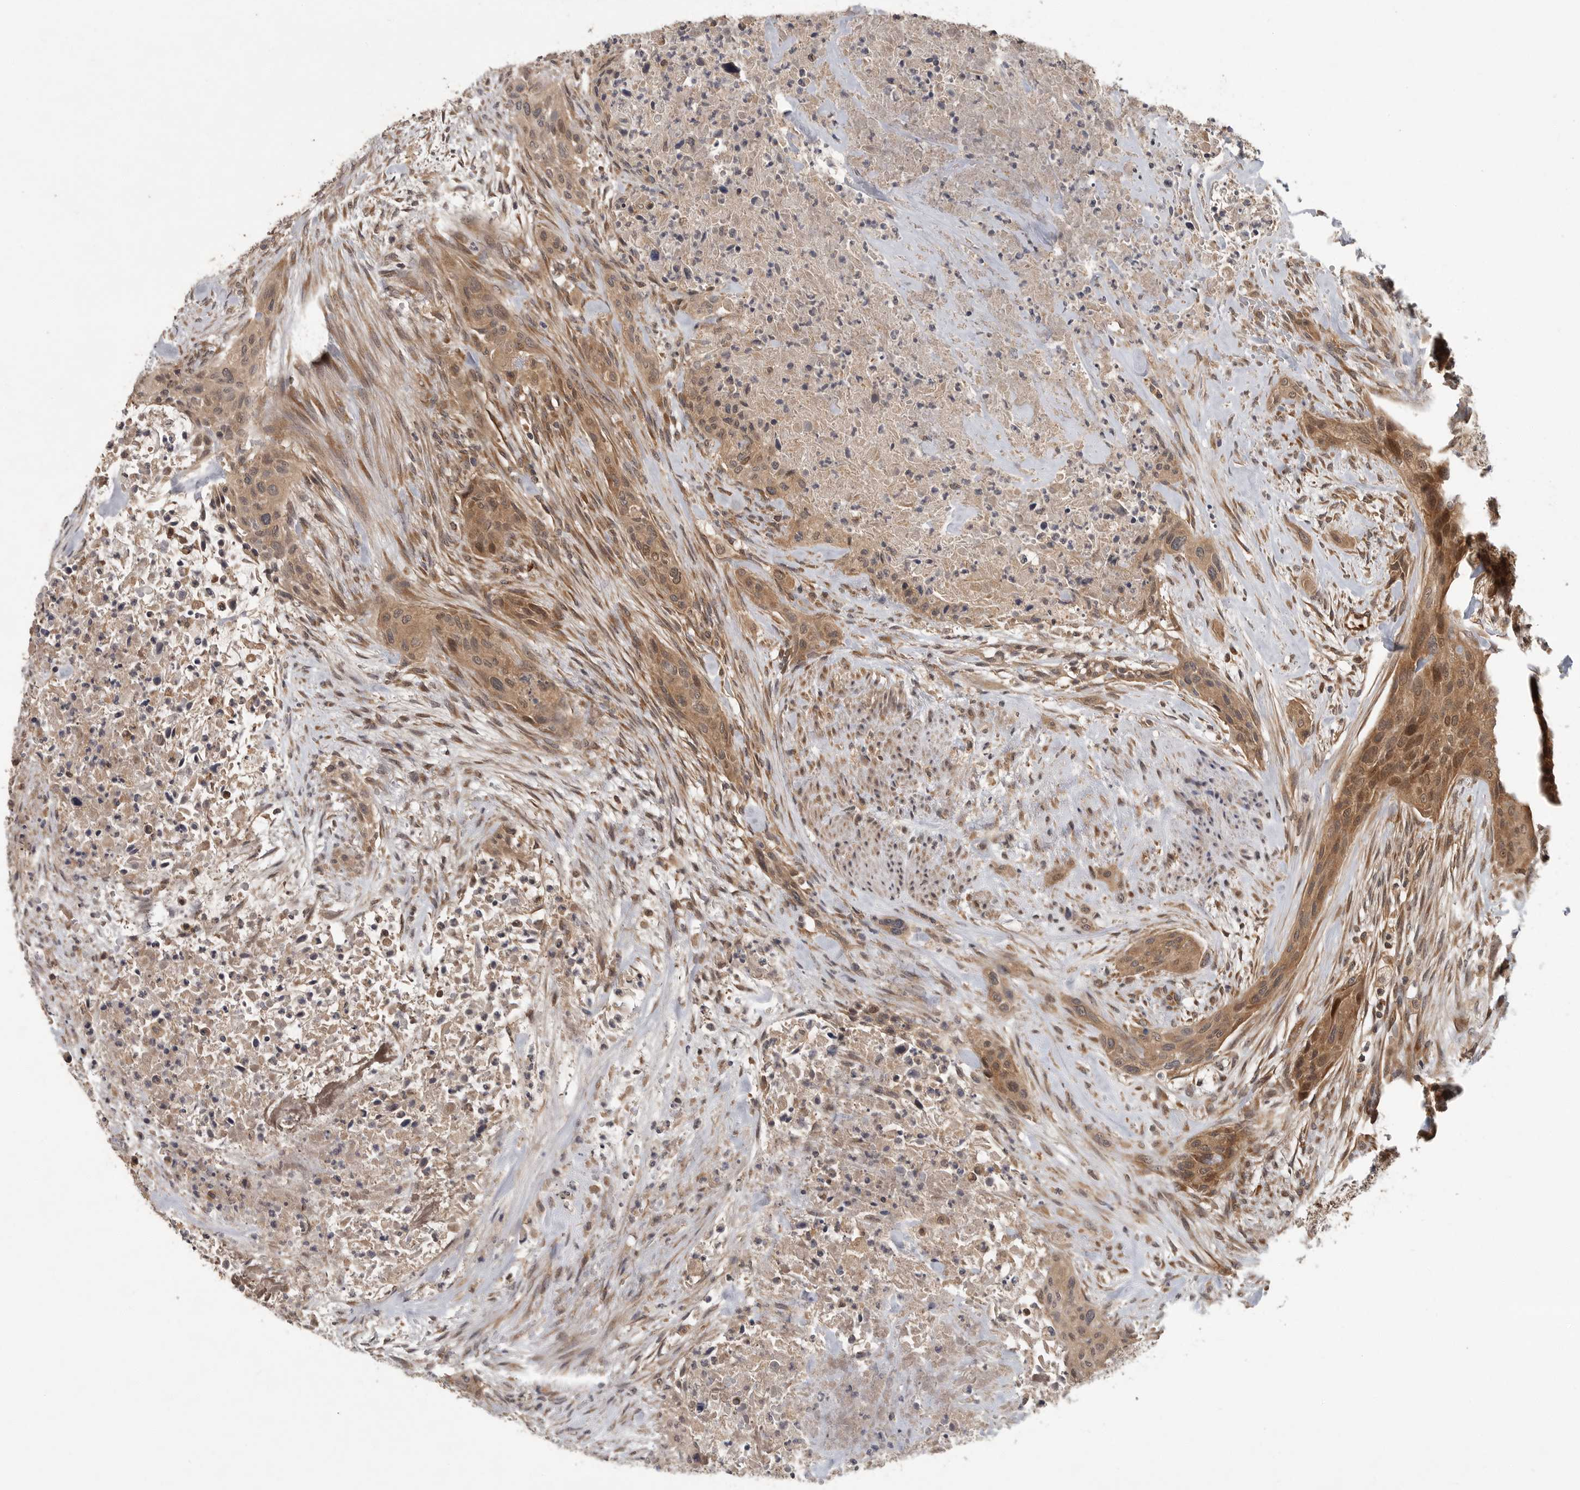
{"staining": {"intensity": "moderate", "quantity": ">75%", "location": "cytoplasmic/membranous,nuclear"}, "tissue": "urothelial cancer", "cell_type": "Tumor cells", "image_type": "cancer", "snomed": [{"axis": "morphology", "description": "Urothelial carcinoma, High grade"}, {"axis": "topography", "description": "Urinary bladder"}], "caption": "DAB immunohistochemical staining of human high-grade urothelial carcinoma demonstrates moderate cytoplasmic/membranous and nuclear protein staining in about >75% of tumor cells.", "gene": "OSBPL9", "patient": {"sex": "male", "age": 35}}